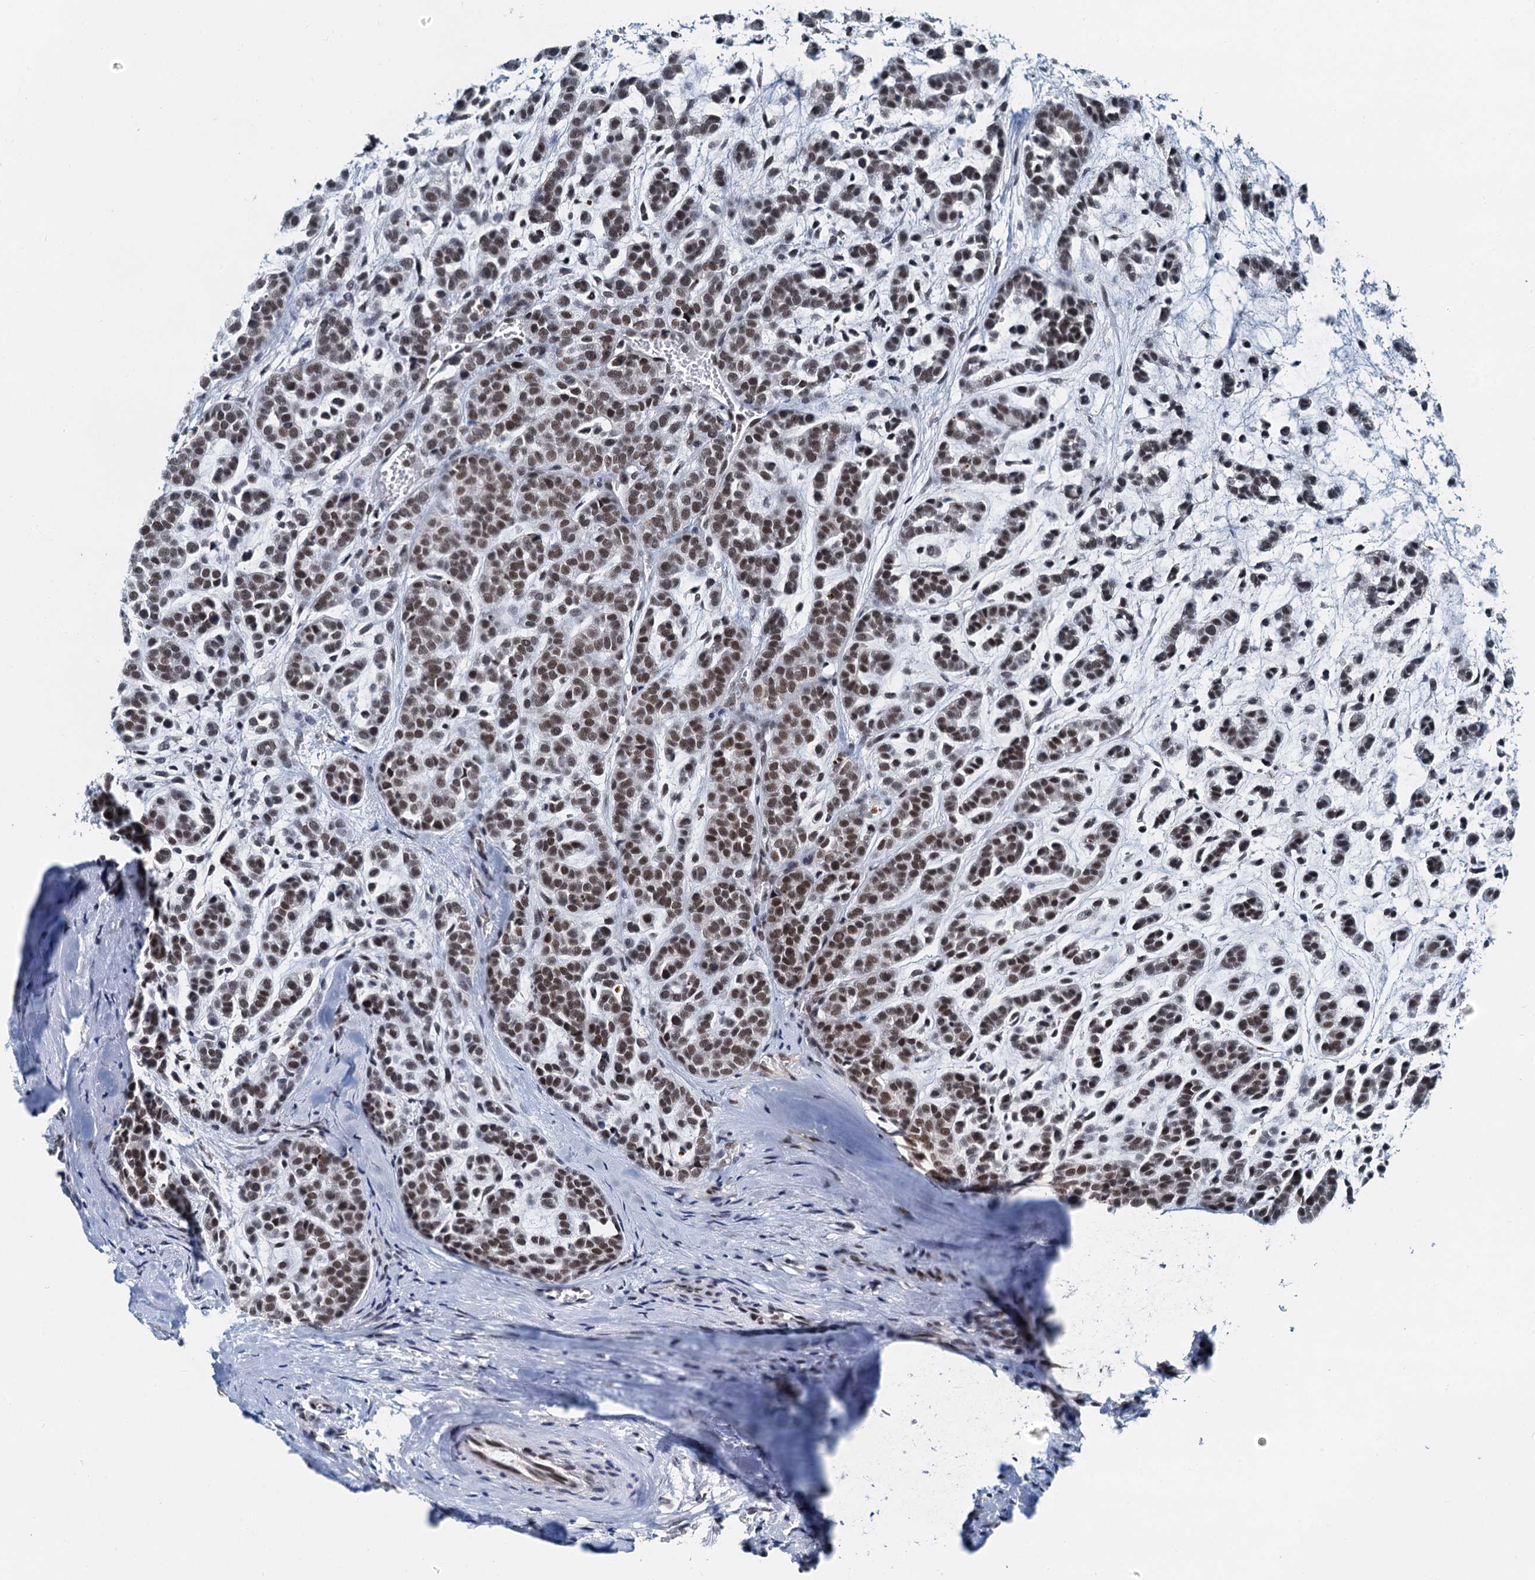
{"staining": {"intensity": "moderate", "quantity": ">75%", "location": "nuclear"}, "tissue": "head and neck cancer", "cell_type": "Tumor cells", "image_type": "cancer", "snomed": [{"axis": "morphology", "description": "Adenocarcinoma, NOS"}, {"axis": "morphology", "description": "Adenoma, NOS"}, {"axis": "topography", "description": "Head-Neck"}], "caption": "IHC staining of head and neck cancer, which demonstrates medium levels of moderate nuclear expression in approximately >75% of tumor cells indicating moderate nuclear protein expression. The staining was performed using DAB (3,3'-diaminobenzidine) (brown) for protein detection and nuclei were counterstained in hematoxylin (blue).", "gene": "SNRPD1", "patient": {"sex": "female", "age": 55}}